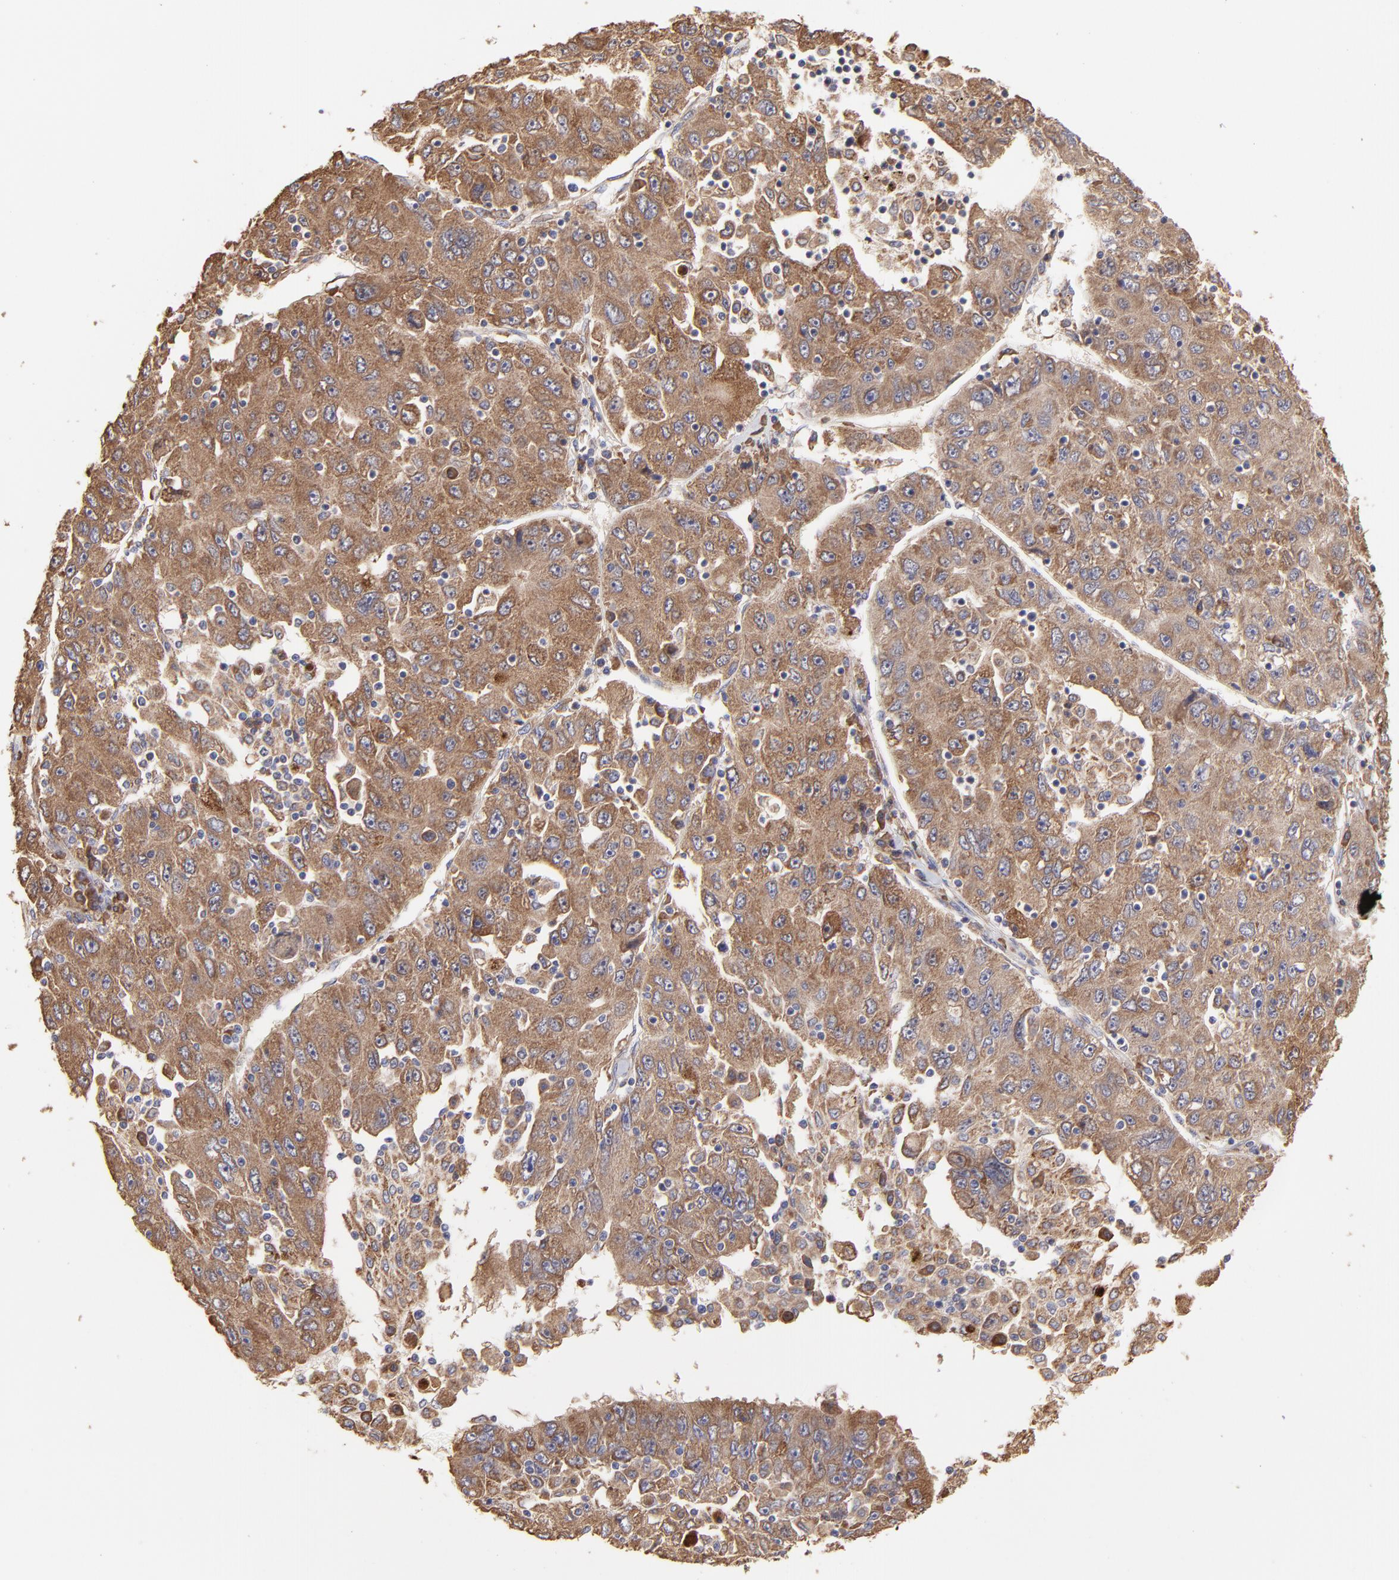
{"staining": {"intensity": "strong", "quantity": ">75%", "location": "cytoplasmic/membranous"}, "tissue": "liver cancer", "cell_type": "Tumor cells", "image_type": "cancer", "snomed": [{"axis": "morphology", "description": "Carcinoma, Hepatocellular, NOS"}, {"axis": "topography", "description": "Liver"}], "caption": "Tumor cells show strong cytoplasmic/membranous positivity in about >75% of cells in liver cancer (hepatocellular carcinoma).", "gene": "PFKM", "patient": {"sex": "male", "age": 49}}